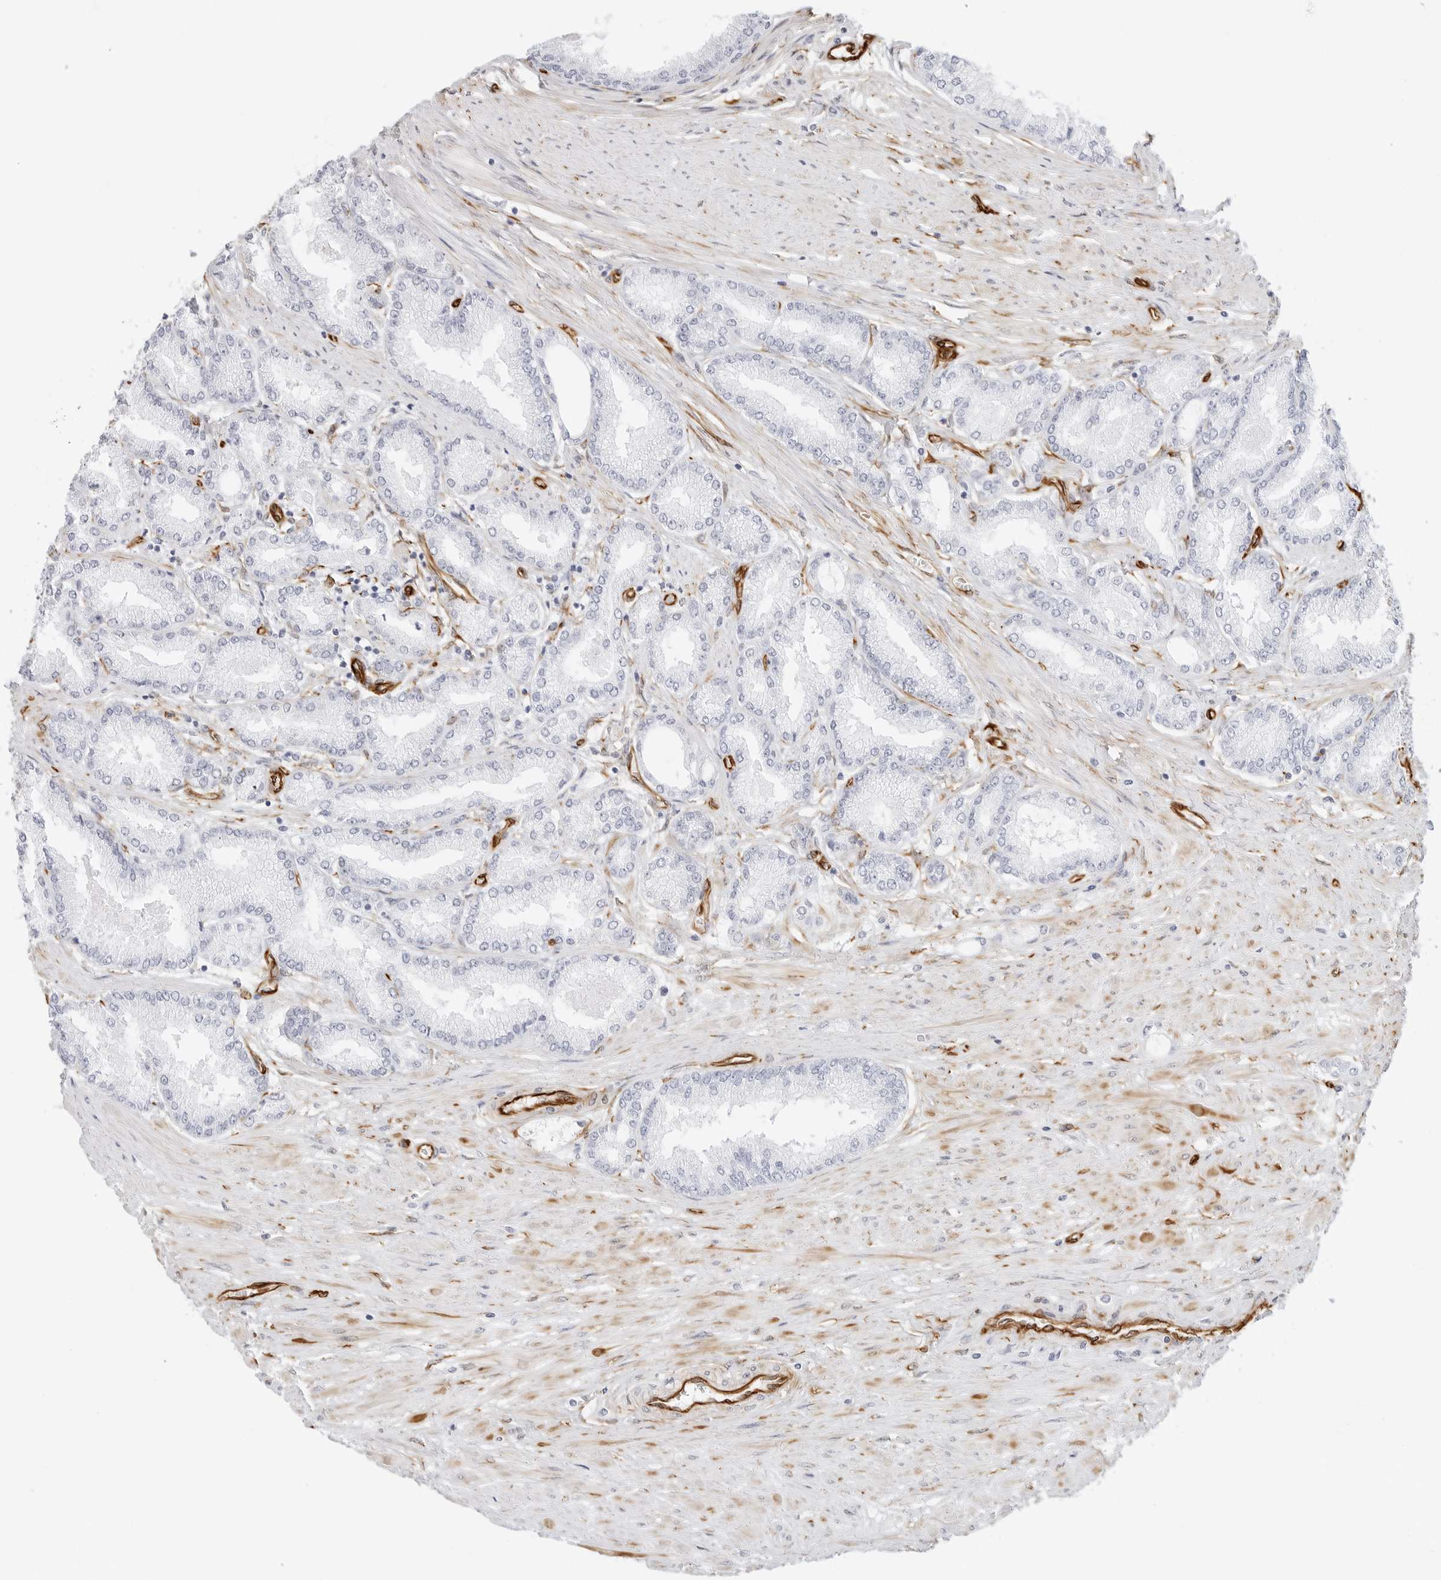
{"staining": {"intensity": "negative", "quantity": "none", "location": "none"}, "tissue": "prostate cancer", "cell_type": "Tumor cells", "image_type": "cancer", "snomed": [{"axis": "morphology", "description": "Adenocarcinoma, Low grade"}, {"axis": "topography", "description": "Prostate"}], "caption": "The histopathology image reveals no staining of tumor cells in prostate cancer.", "gene": "NES", "patient": {"sex": "male", "age": 63}}